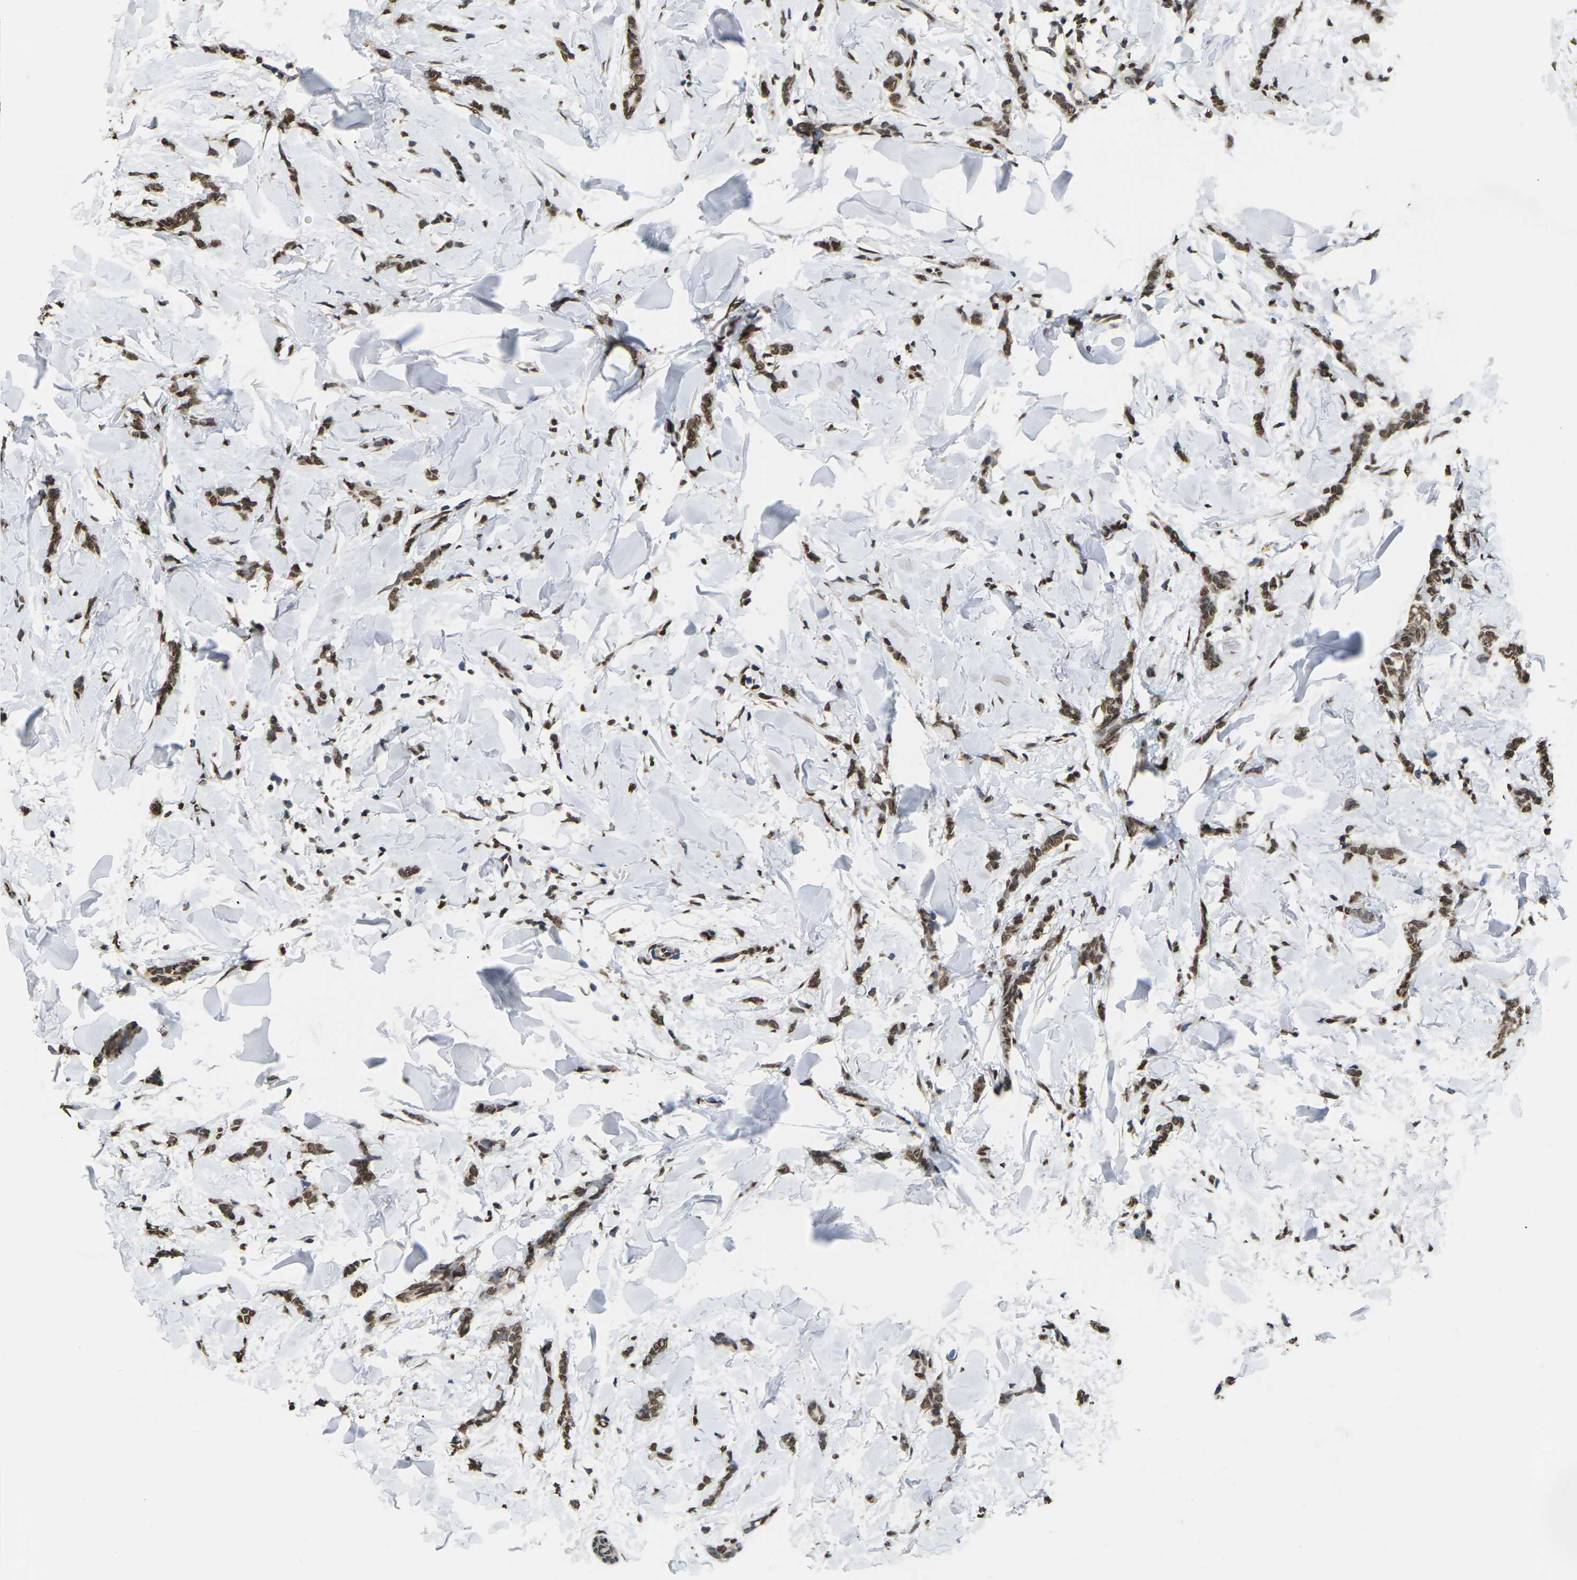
{"staining": {"intensity": "strong", "quantity": ">75%", "location": "nuclear"}, "tissue": "breast cancer", "cell_type": "Tumor cells", "image_type": "cancer", "snomed": [{"axis": "morphology", "description": "Lobular carcinoma"}, {"axis": "topography", "description": "Skin"}, {"axis": "topography", "description": "Breast"}], "caption": "Breast lobular carcinoma stained with a brown dye exhibits strong nuclear positive expression in about >75% of tumor cells.", "gene": "EMSY", "patient": {"sex": "female", "age": 46}}